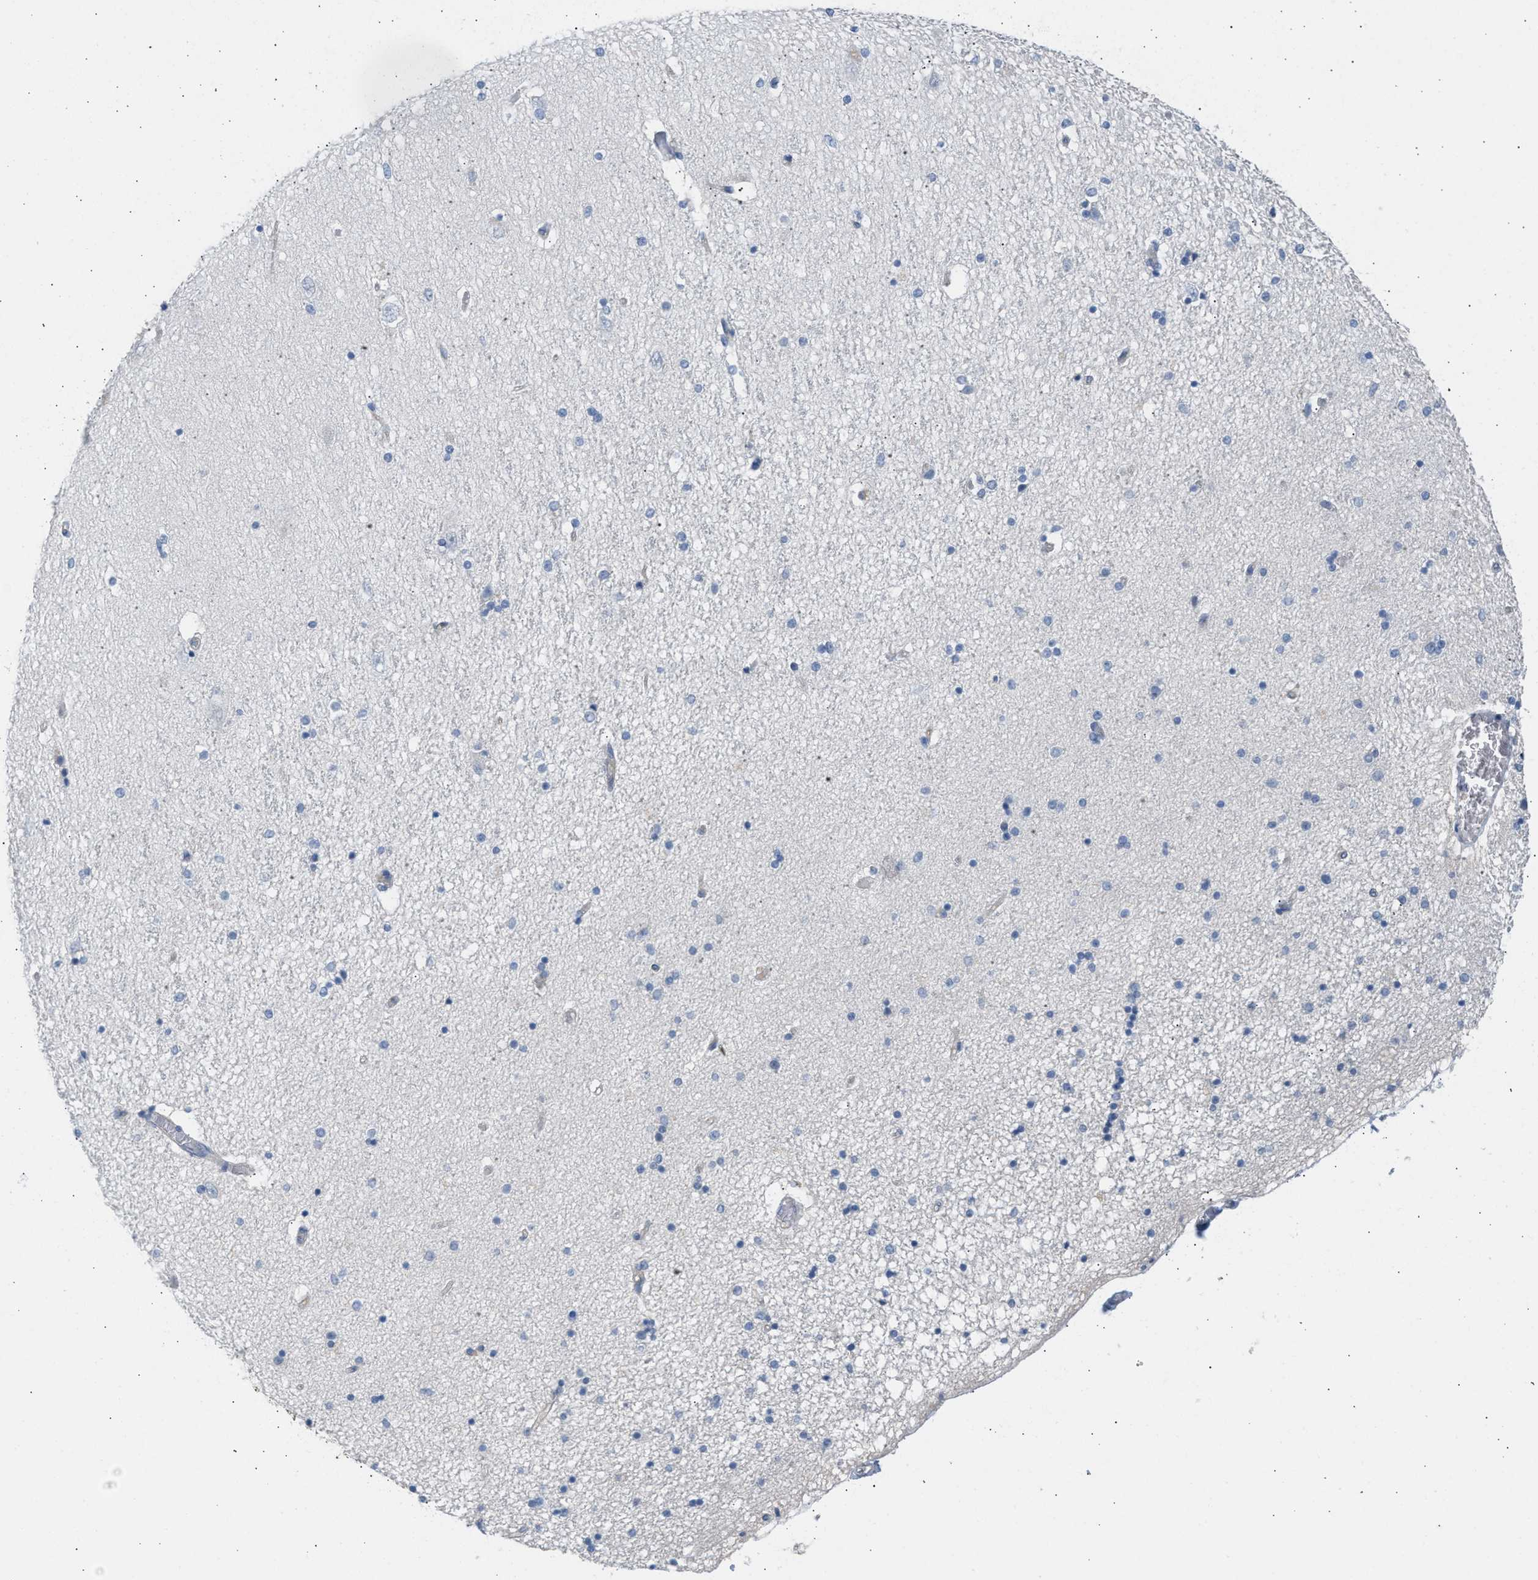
{"staining": {"intensity": "negative", "quantity": "none", "location": "none"}, "tissue": "hippocampus", "cell_type": "Glial cells", "image_type": "normal", "snomed": [{"axis": "morphology", "description": "Normal tissue, NOS"}, {"axis": "topography", "description": "Hippocampus"}], "caption": "Immunohistochemical staining of benign human hippocampus displays no significant positivity in glial cells.", "gene": "ERBB2", "patient": {"sex": "female", "age": 54}}